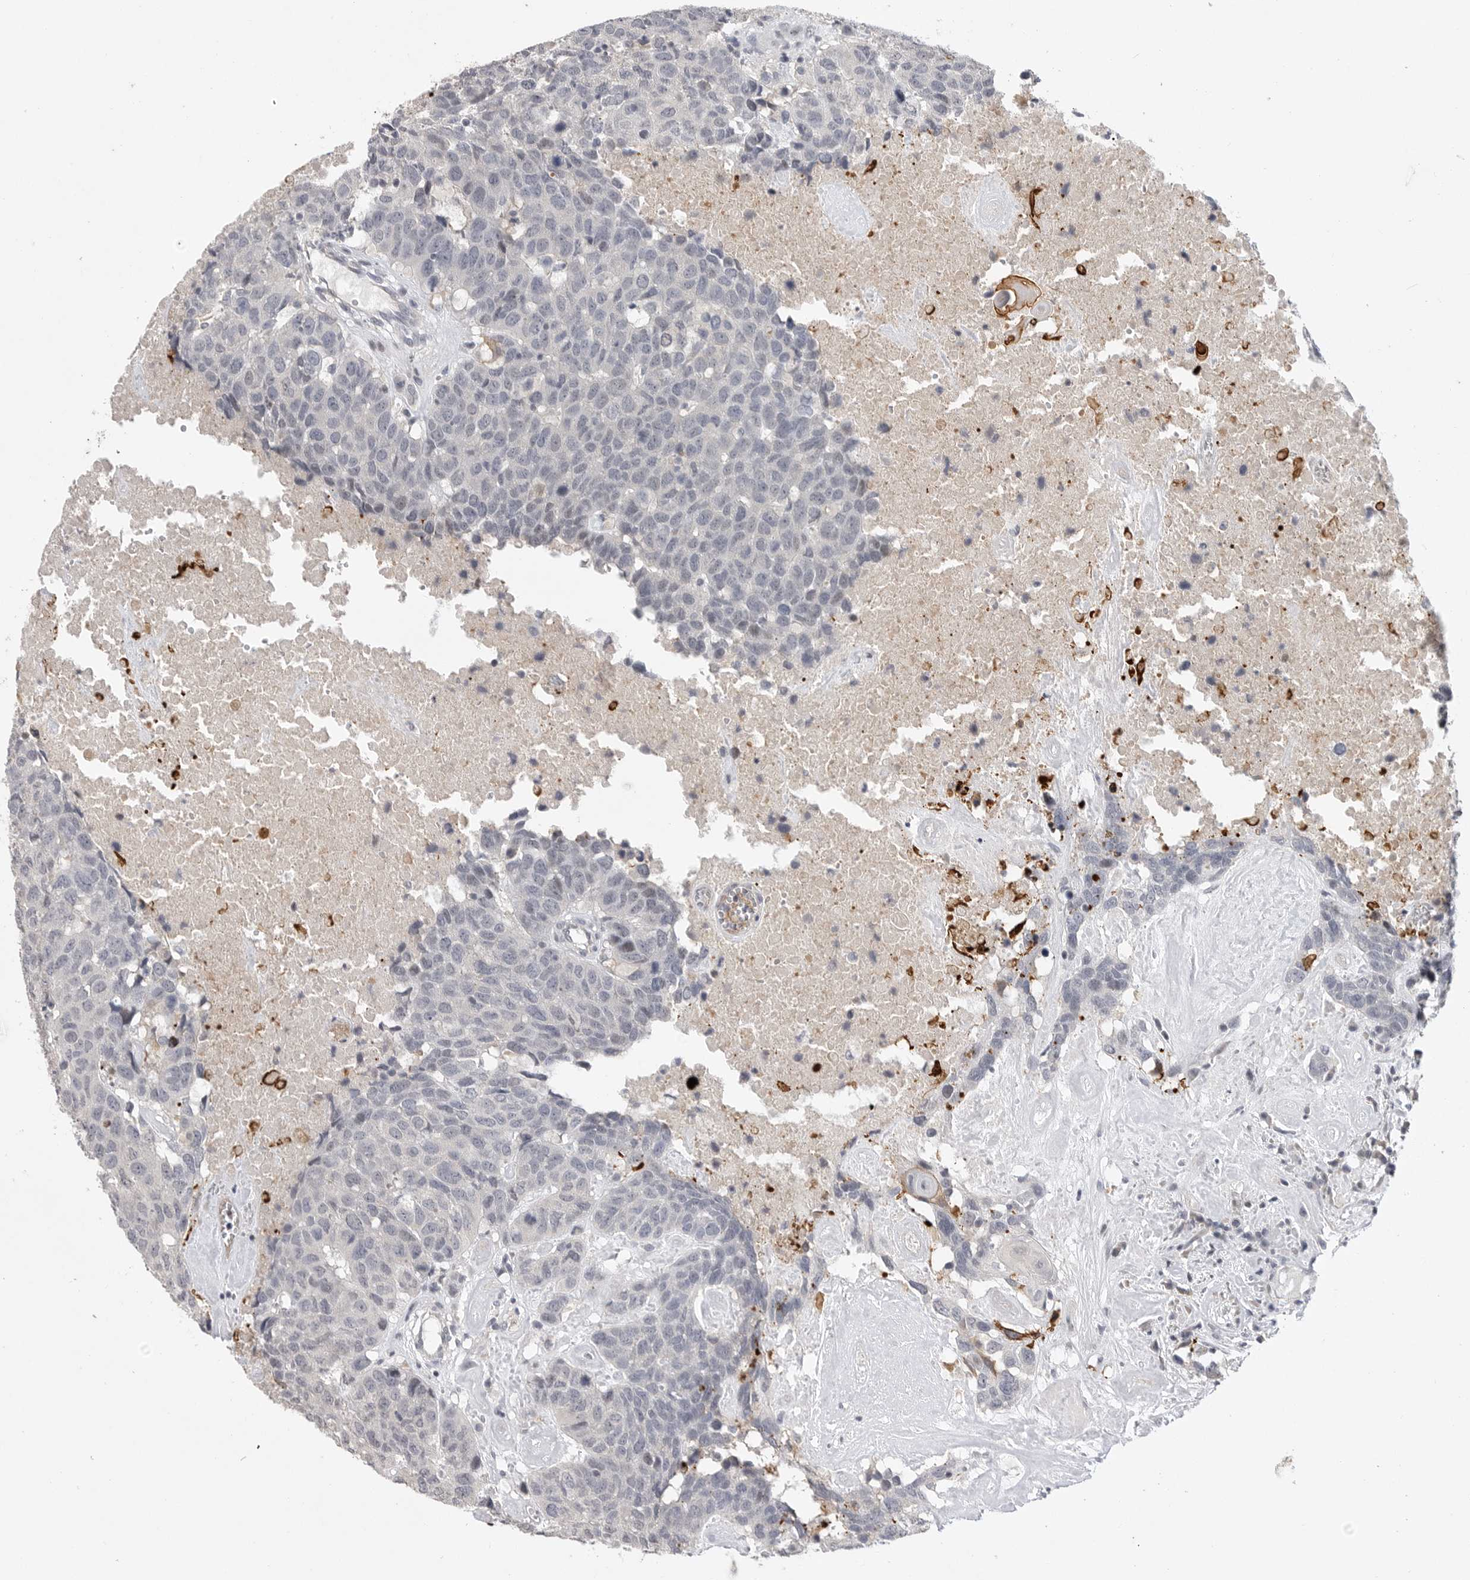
{"staining": {"intensity": "negative", "quantity": "none", "location": "none"}, "tissue": "head and neck cancer", "cell_type": "Tumor cells", "image_type": "cancer", "snomed": [{"axis": "morphology", "description": "Squamous cell carcinoma, NOS"}, {"axis": "topography", "description": "Head-Neck"}], "caption": "Tumor cells show no significant protein staining in squamous cell carcinoma (head and neck).", "gene": "FBXO43", "patient": {"sex": "male", "age": 66}}